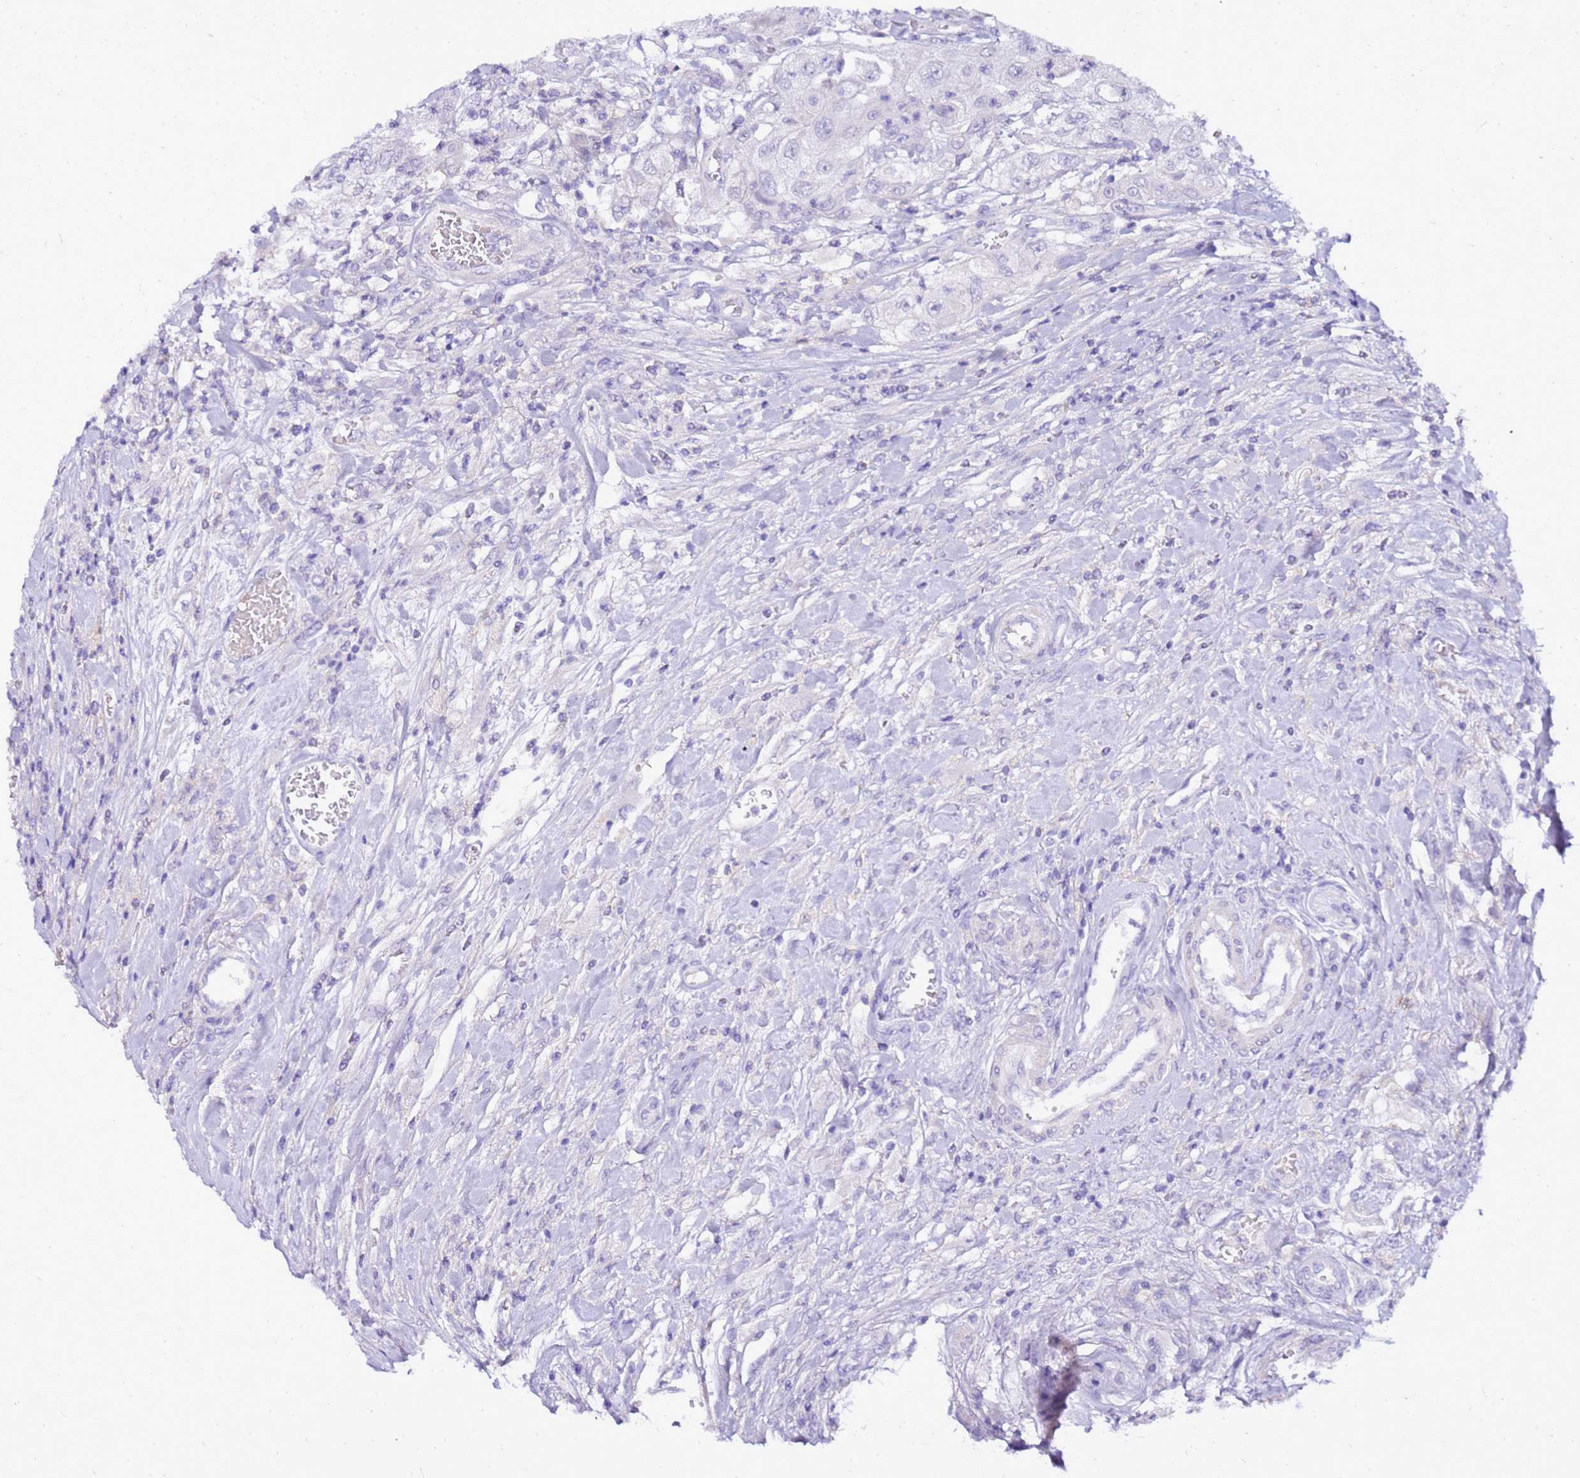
{"staining": {"intensity": "negative", "quantity": "none", "location": "none"}, "tissue": "urothelial cancer", "cell_type": "Tumor cells", "image_type": "cancer", "snomed": [{"axis": "morphology", "description": "Urothelial carcinoma, High grade"}, {"axis": "topography", "description": "Urinary bladder"}], "caption": "IHC of human urothelial cancer exhibits no positivity in tumor cells.", "gene": "DCDC2B", "patient": {"sex": "female", "age": 79}}